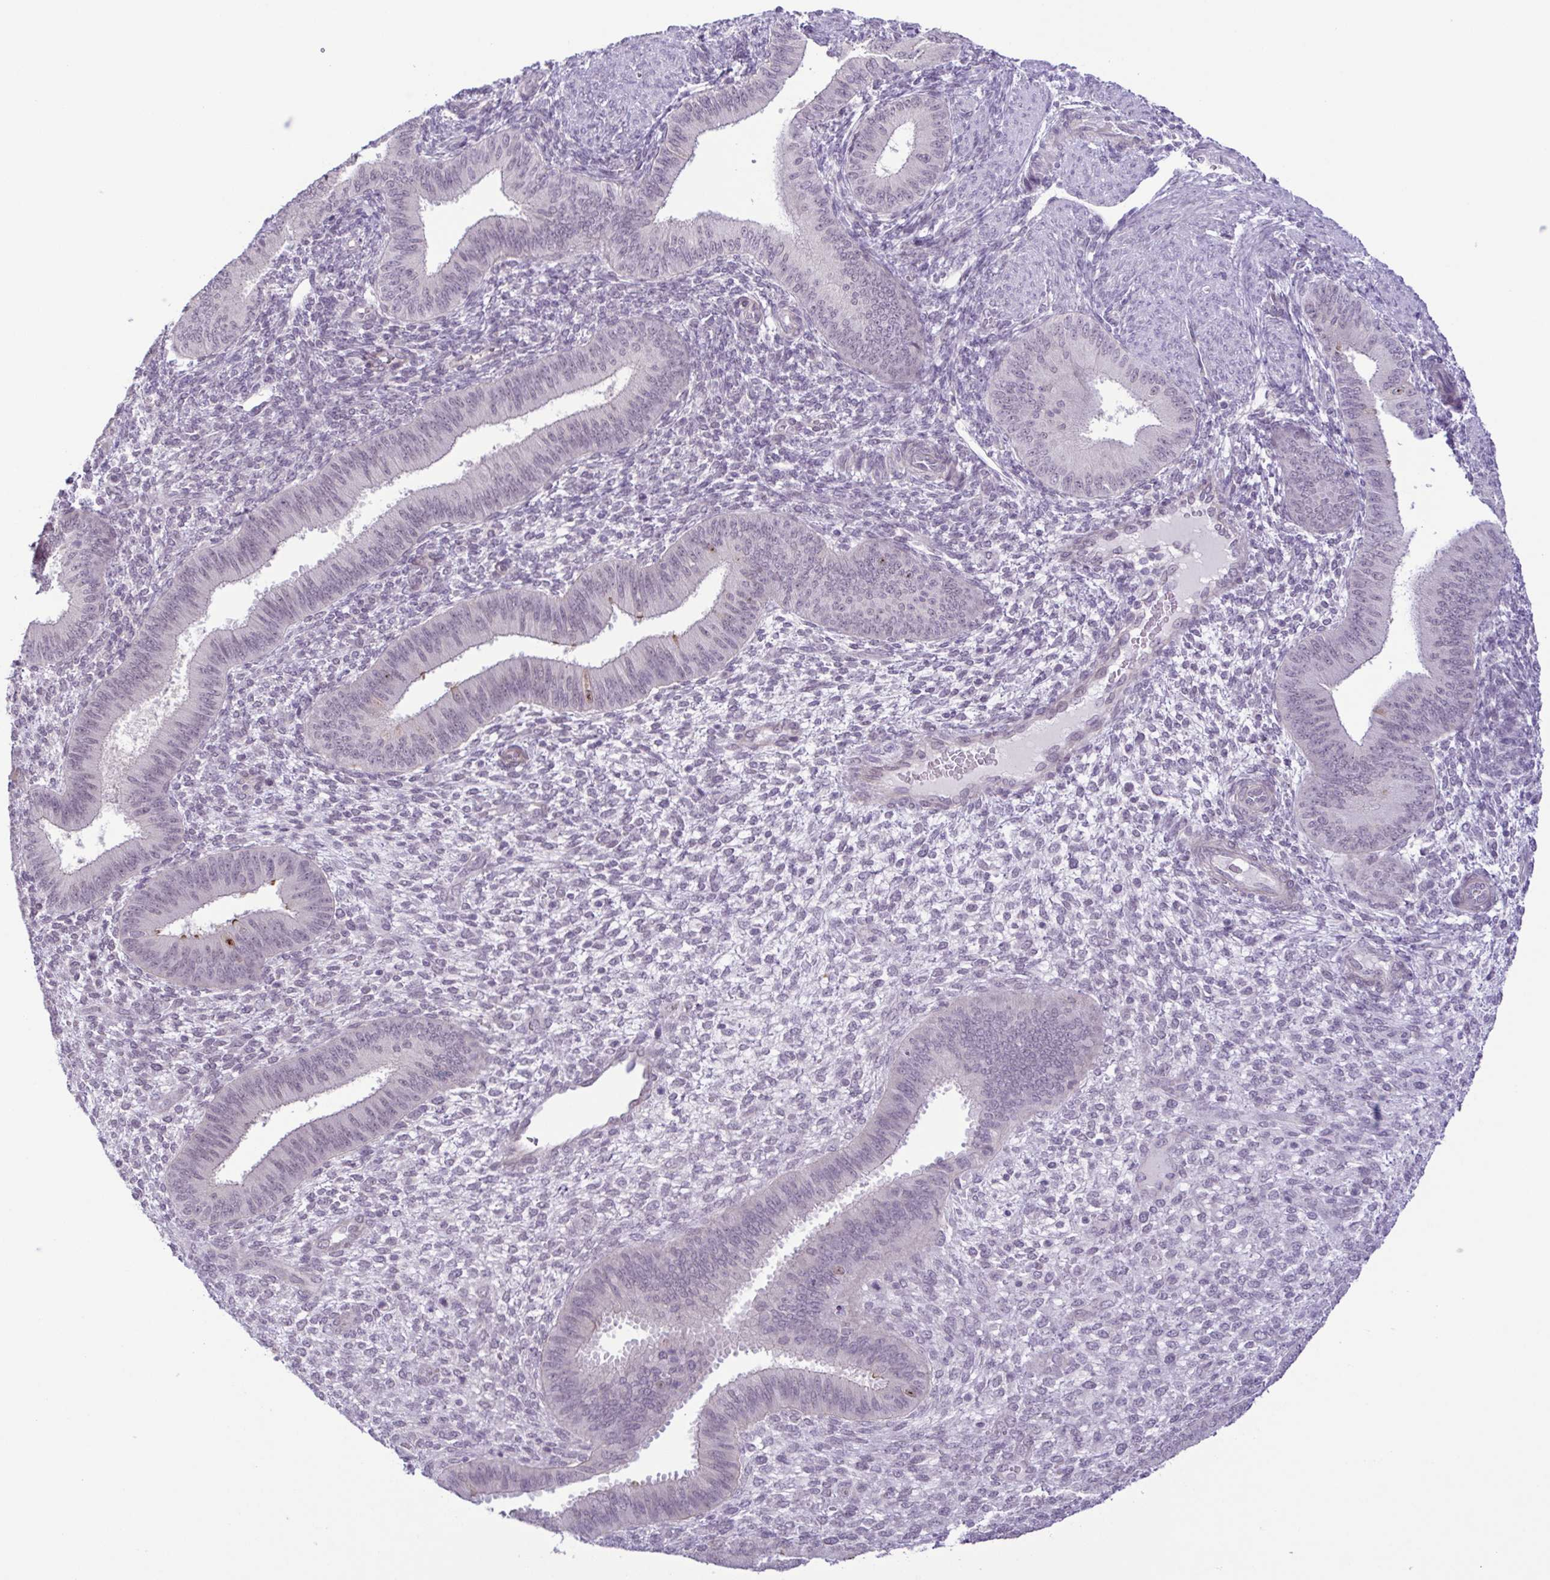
{"staining": {"intensity": "negative", "quantity": "none", "location": "none"}, "tissue": "endometrium", "cell_type": "Cells in endometrial stroma", "image_type": "normal", "snomed": [{"axis": "morphology", "description": "Normal tissue, NOS"}, {"axis": "topography", "description": "Endometrium"}], "caption": "Immunohistochemistry of benign endometrium reveals no staining in cells in endometrial stroma. Nuclei are stained in blue.", "gene": "IL1RN", "patient": {"sex": "female", "age": 39}}